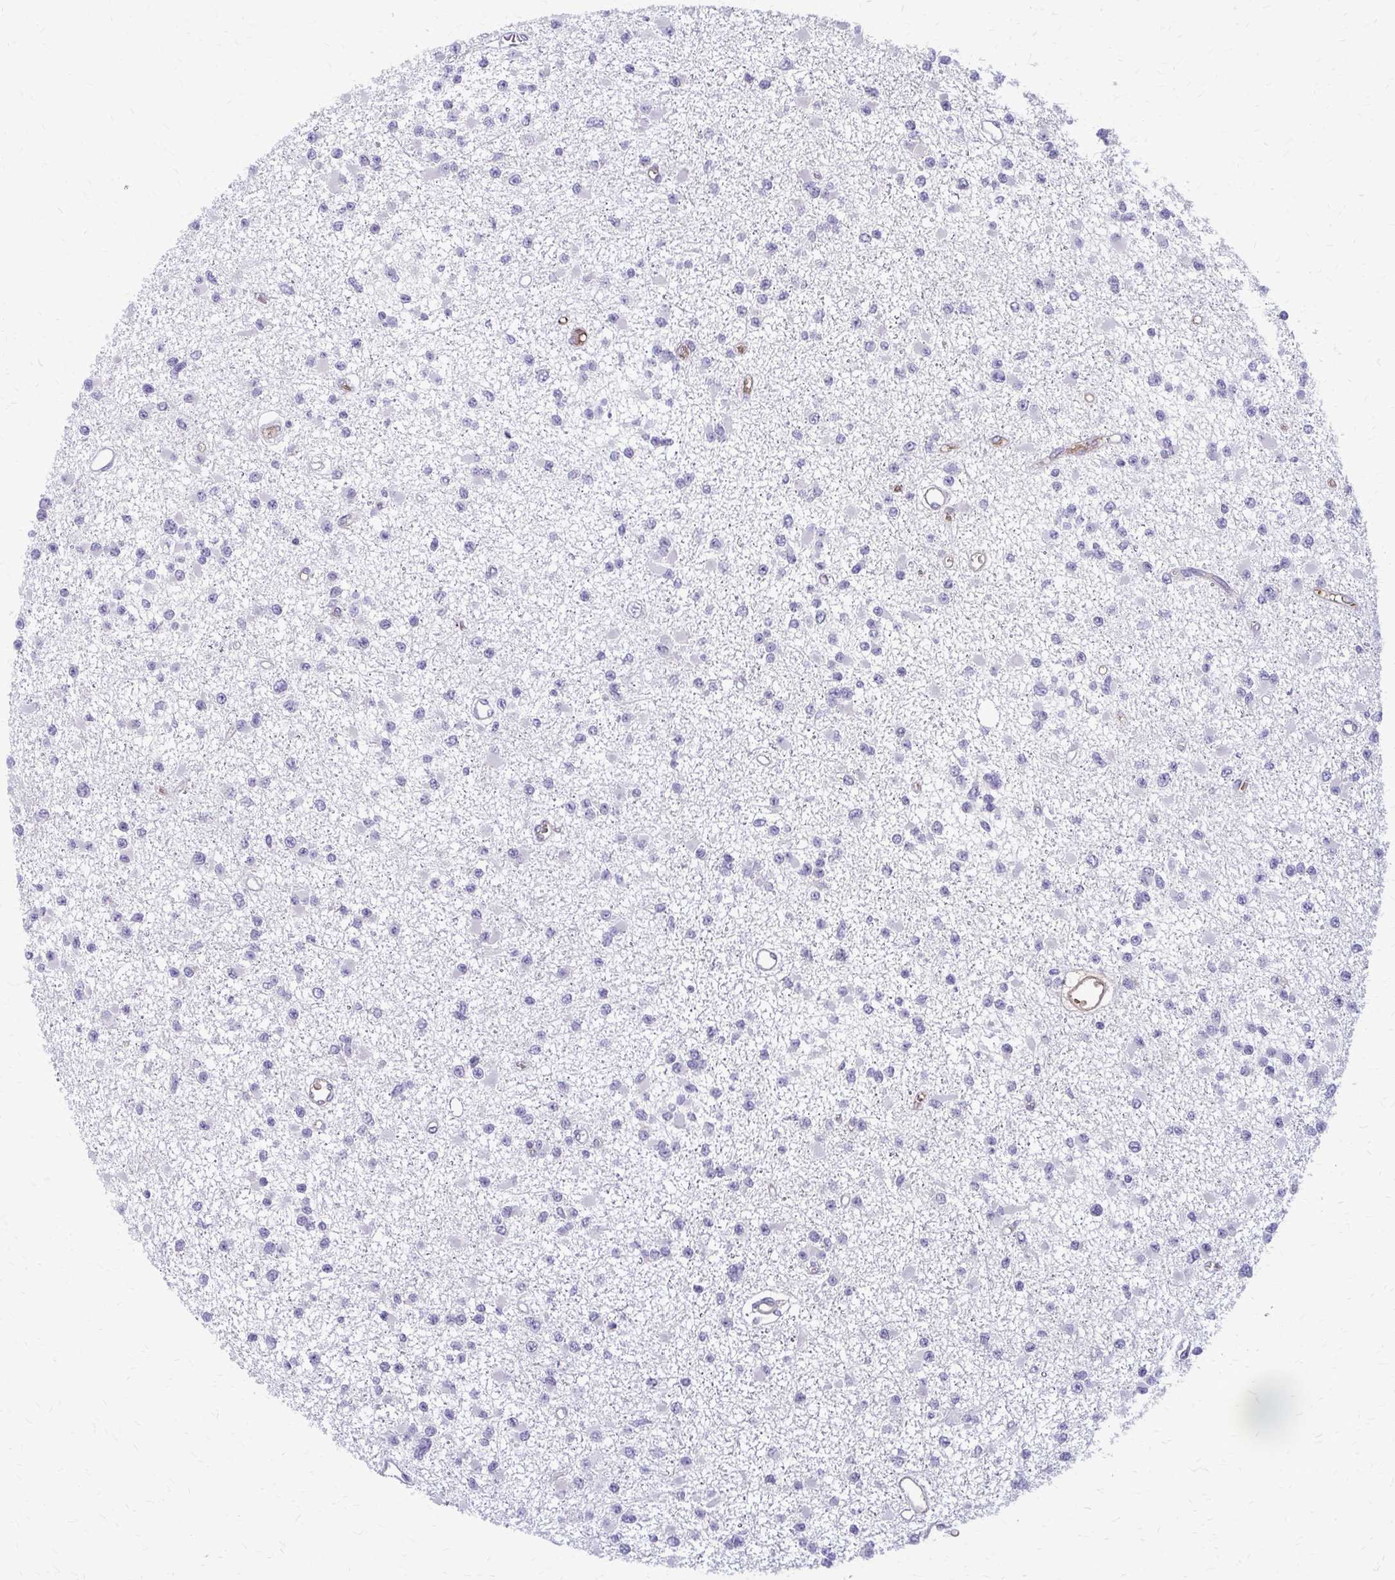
{"staining": {"intensity": "negative", "quantity": "none", "location": "none"}, "tissue": "glioma", "cell_type": "Tumor cells", "image_type": "cancer", "snomed": [{"axis": "morphology", "description": "Glioma, malignant, Low grade"}, {"axis": "topography", "description": "Brain"}], "caption": "A micrograph of human glioma is negative for staining in tumor cells.", "gene": "MCRIP2", "patient": {"sex": "female", "age": 22}}